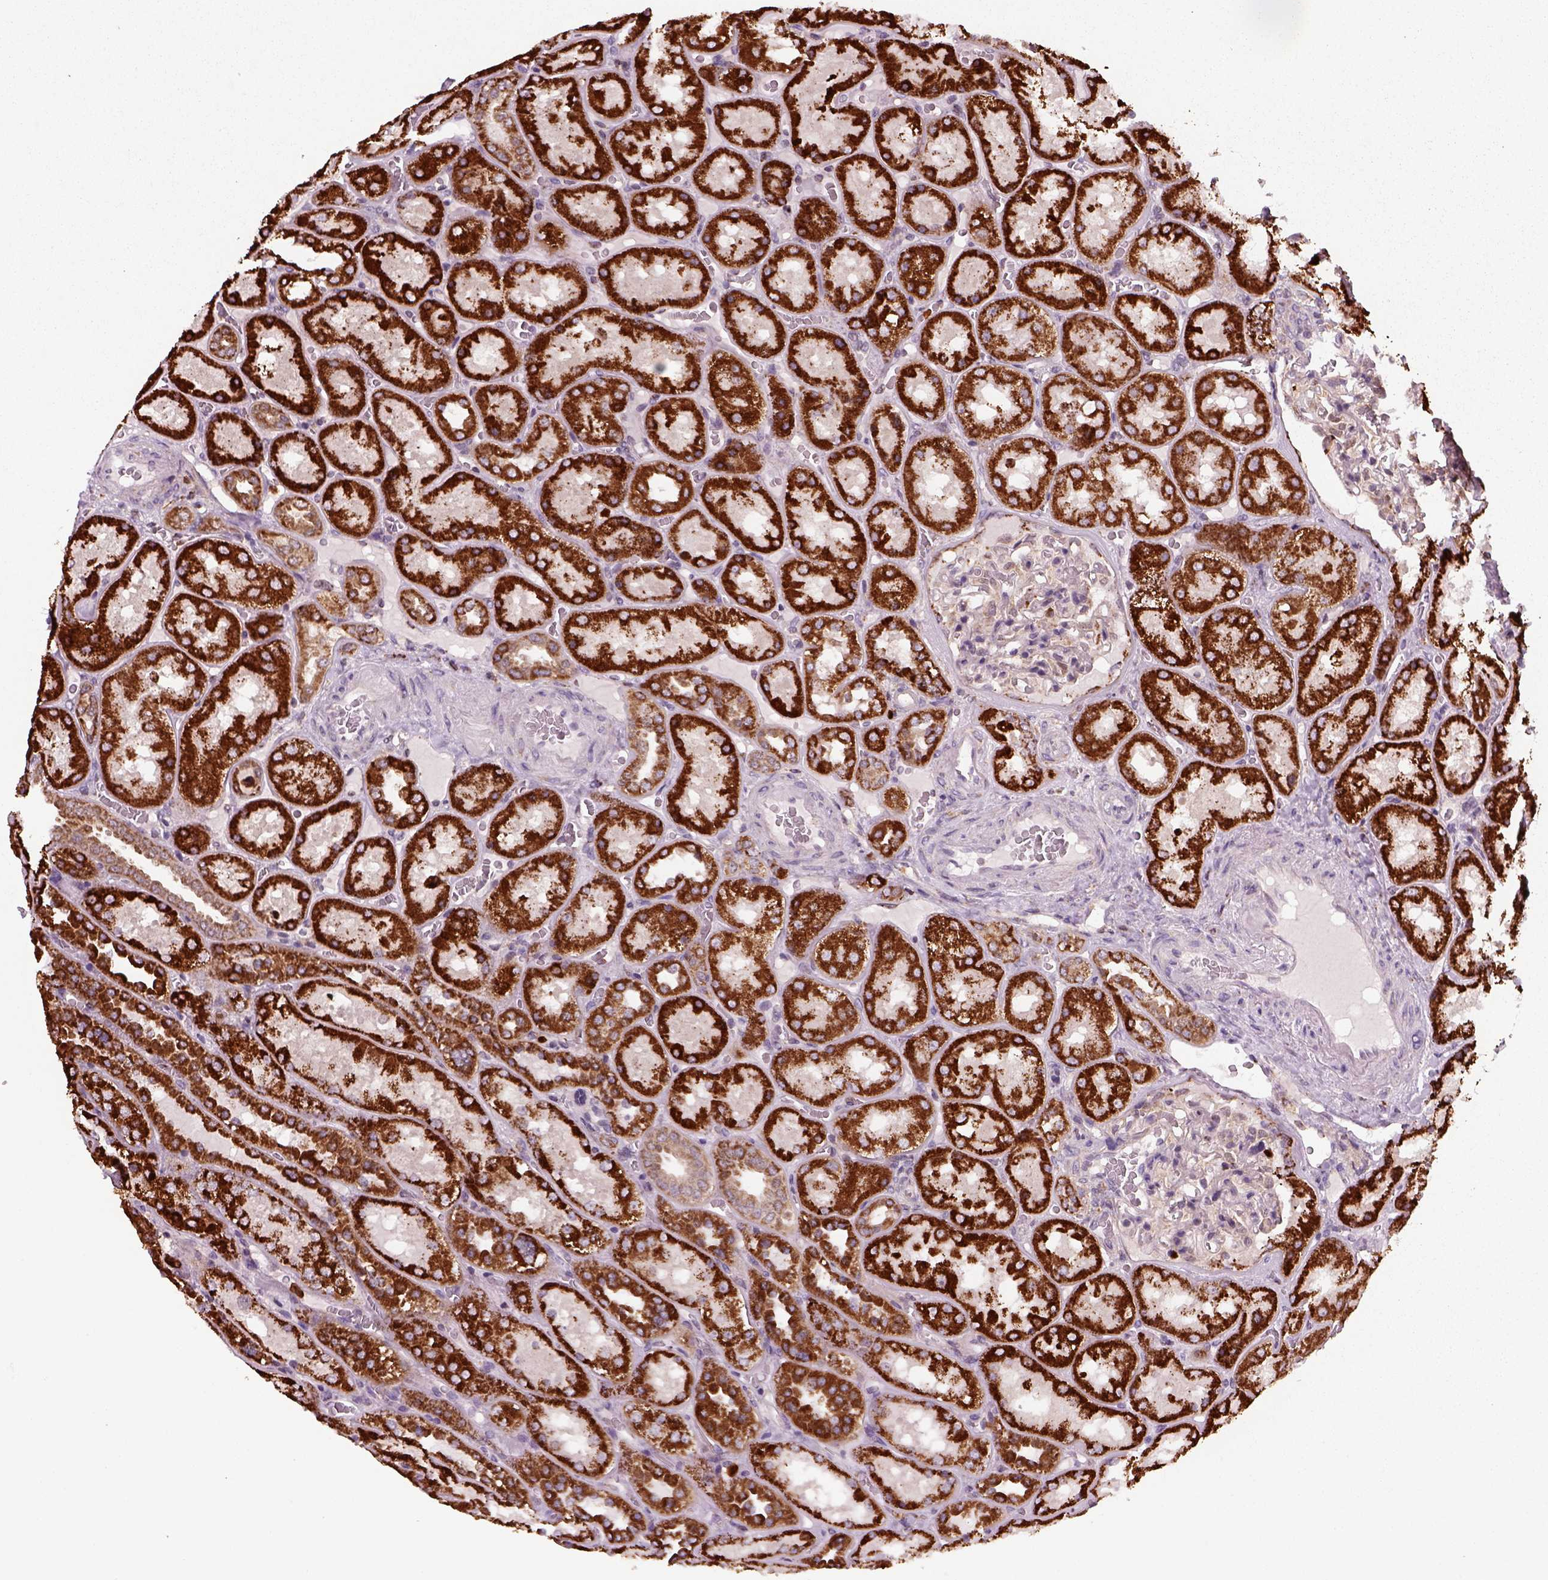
{"staining": {"intensity": "moderate", "quantity": "<25%", "location": "cytoplasmic/membranous"}, "tissue": "kidney", "cell_type": "Cells in glomeruli", "image_type": "normal", "snomed": [{"axis": "morphology", "description": "Normal tissue, NOS"}, {"axis": "topography", "description": "Kidney"}], "caption": "Immunohistochemistry (DAB) staining of normal human kidney displays moderate cytoplasmic/membranous protein expression in about <25% of cells in glomeruli. (DAB (3,3'-diaminobenzidine) IHC with brightfield microscopy, high magnification).", "gene": "NUDT16L1", "patient": {"sex": "male", "age": 73}}